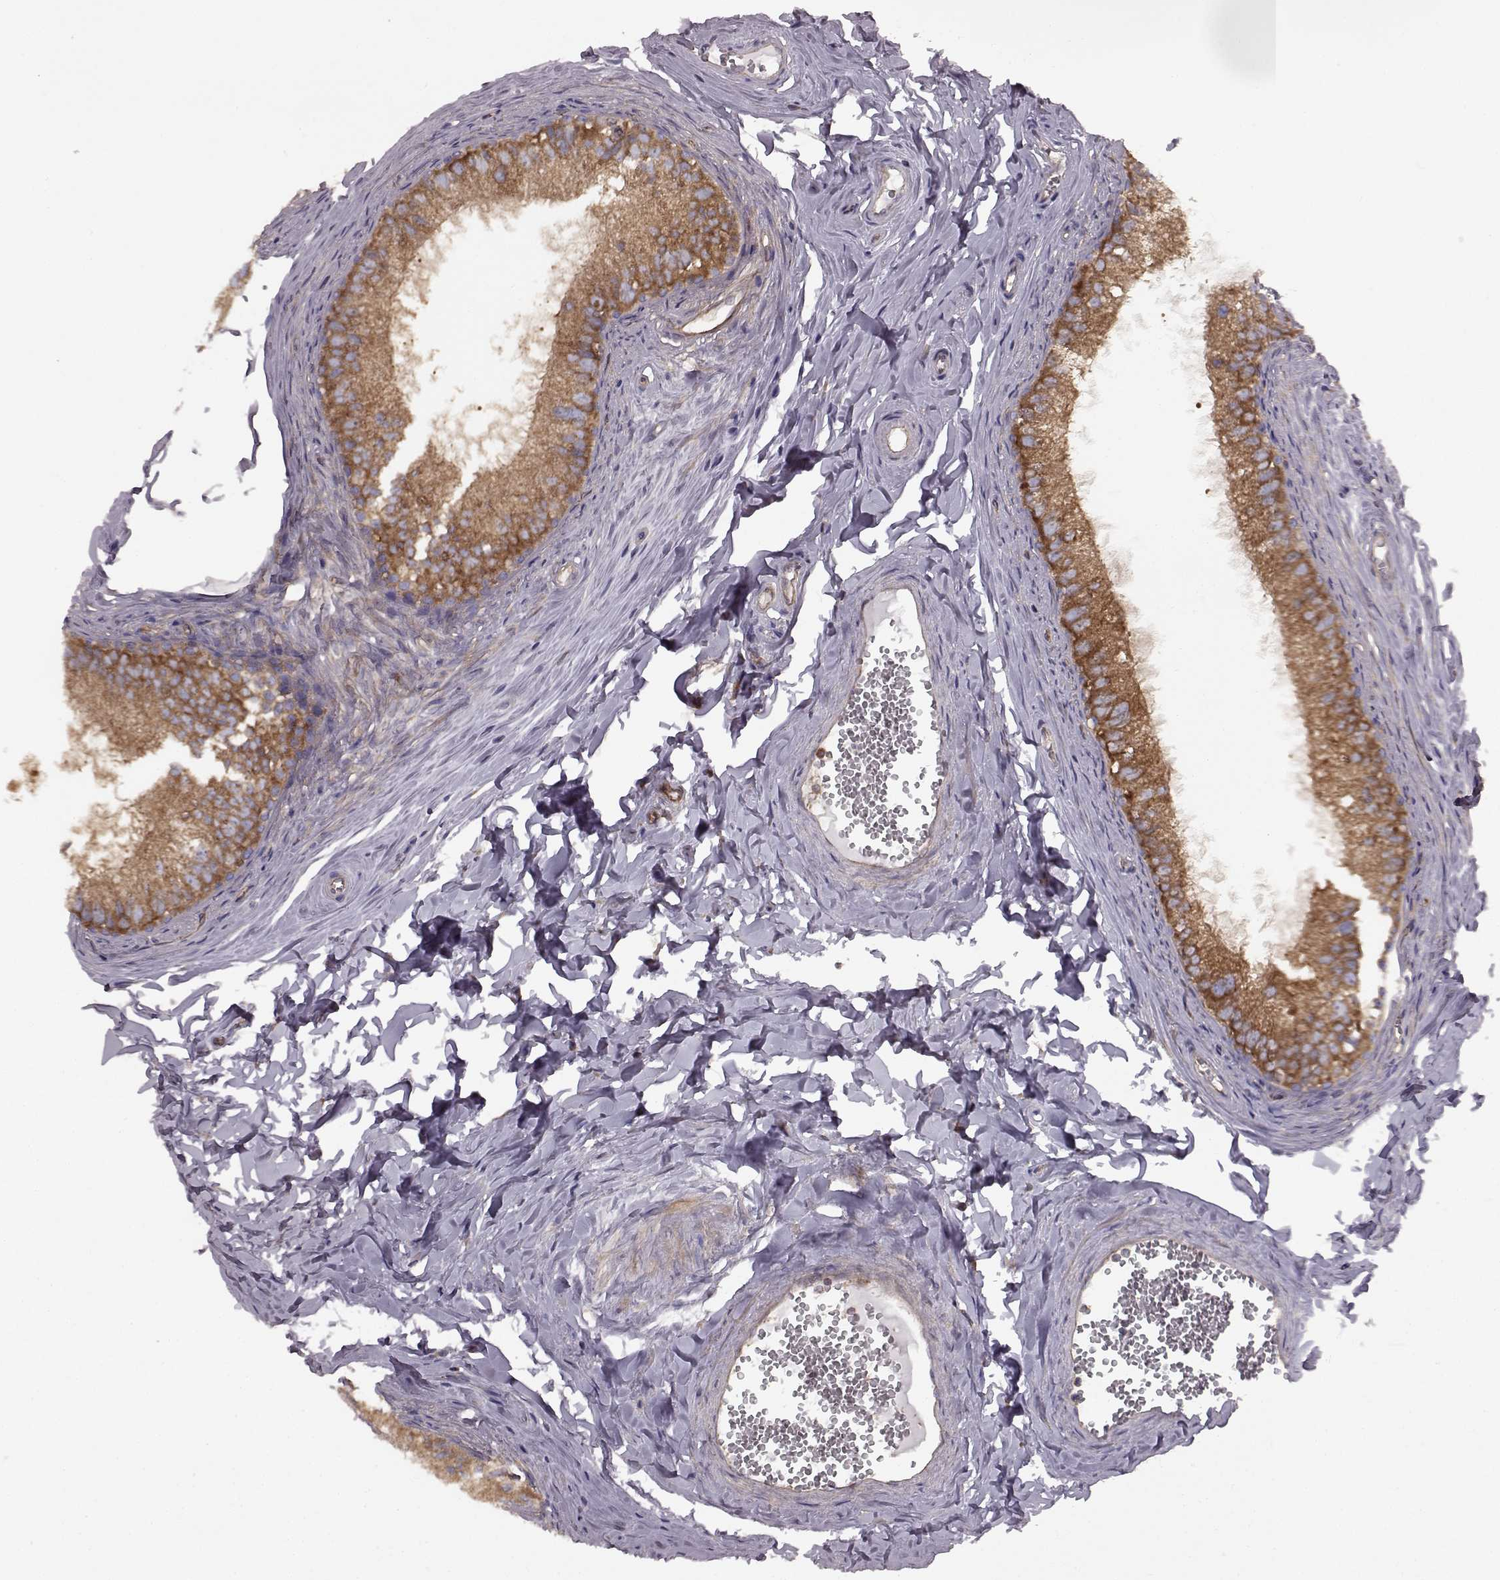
{"staining": {"intensity": "strong", "quantity": "25%-75%", "location": "cytoplasmic/membranous"}, "tissue": "epididymis", "cell_type": "Glandular cells", "image_type": "normal", "snomed": [{"axis": "morphology", "description": "Normal tissue, NOS"}, {"axis": "topography", "description": "Epididymis"}], "caption": "Immunohistochemical staining of benign human epididymis shows 25%-75% levels of strong cytoplasmic/membranous protein positivity in about 25%-75% of glandular cells. (IHC, brightfield microscopy, high magnification).", "gene": "RABGAP1", "patient": {"sex": "male", "age": 45}}